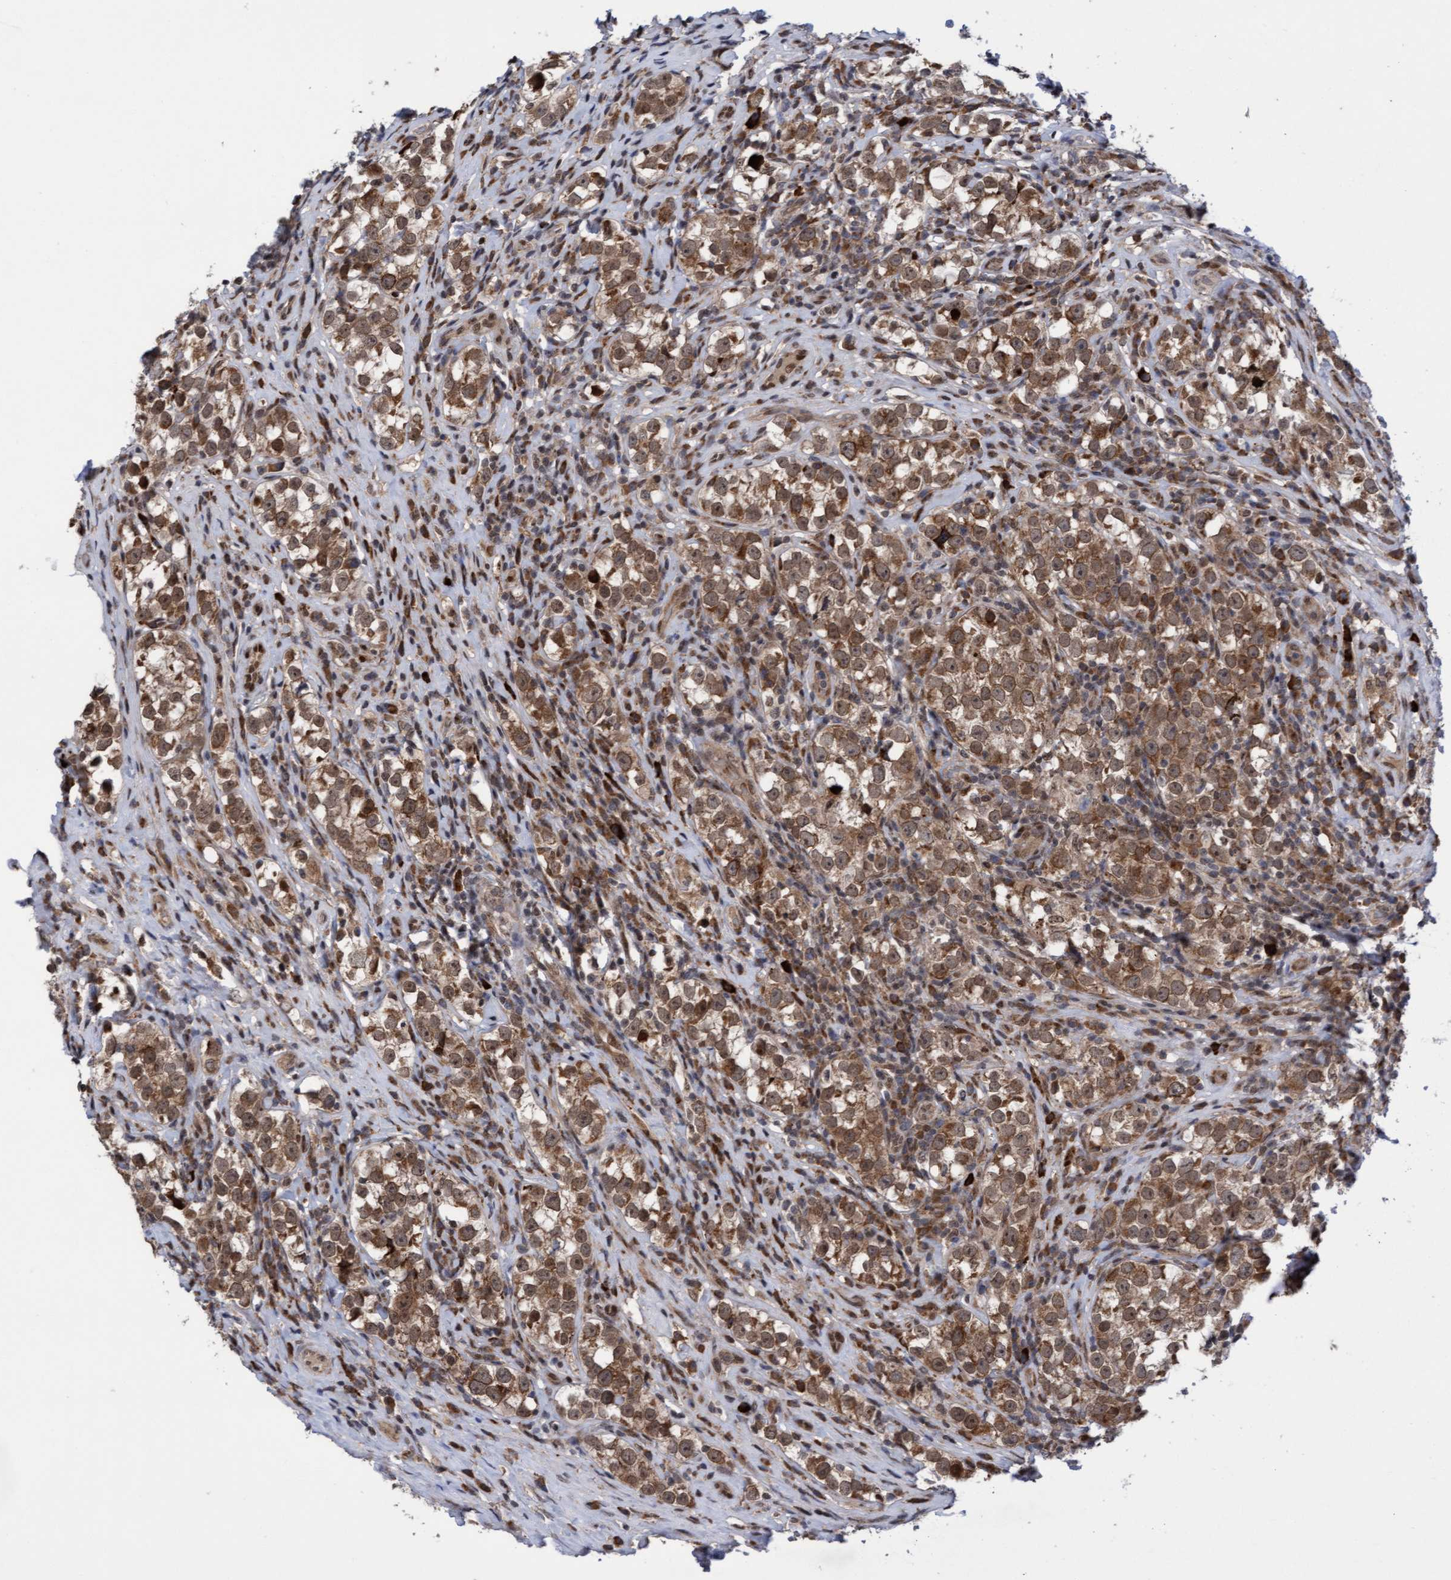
{"staining": {"intensity": "moderate", "quantity": ">75%", "location": "cytoplasmic/membranous,nuclear"}, "tissue": "testis cancer", "cell_type": "Tumor cells", "image_type": "cancer", "snomed": [{"axis": "morphology", "description": "Normal tissue, NOS"}, {"axis": "morphology", "description": "Seminoma, NOS"}, {"axis": "topography", "description": "Testis"}], "caption": "The immunohistochemical stain shows moderate cytoplasmic/membranous and nuclear expression in tumor cells of testis cancer (seminoma) tissue.", "gene": "TANC2", "patient": {"sex": "male", "age": 43}}